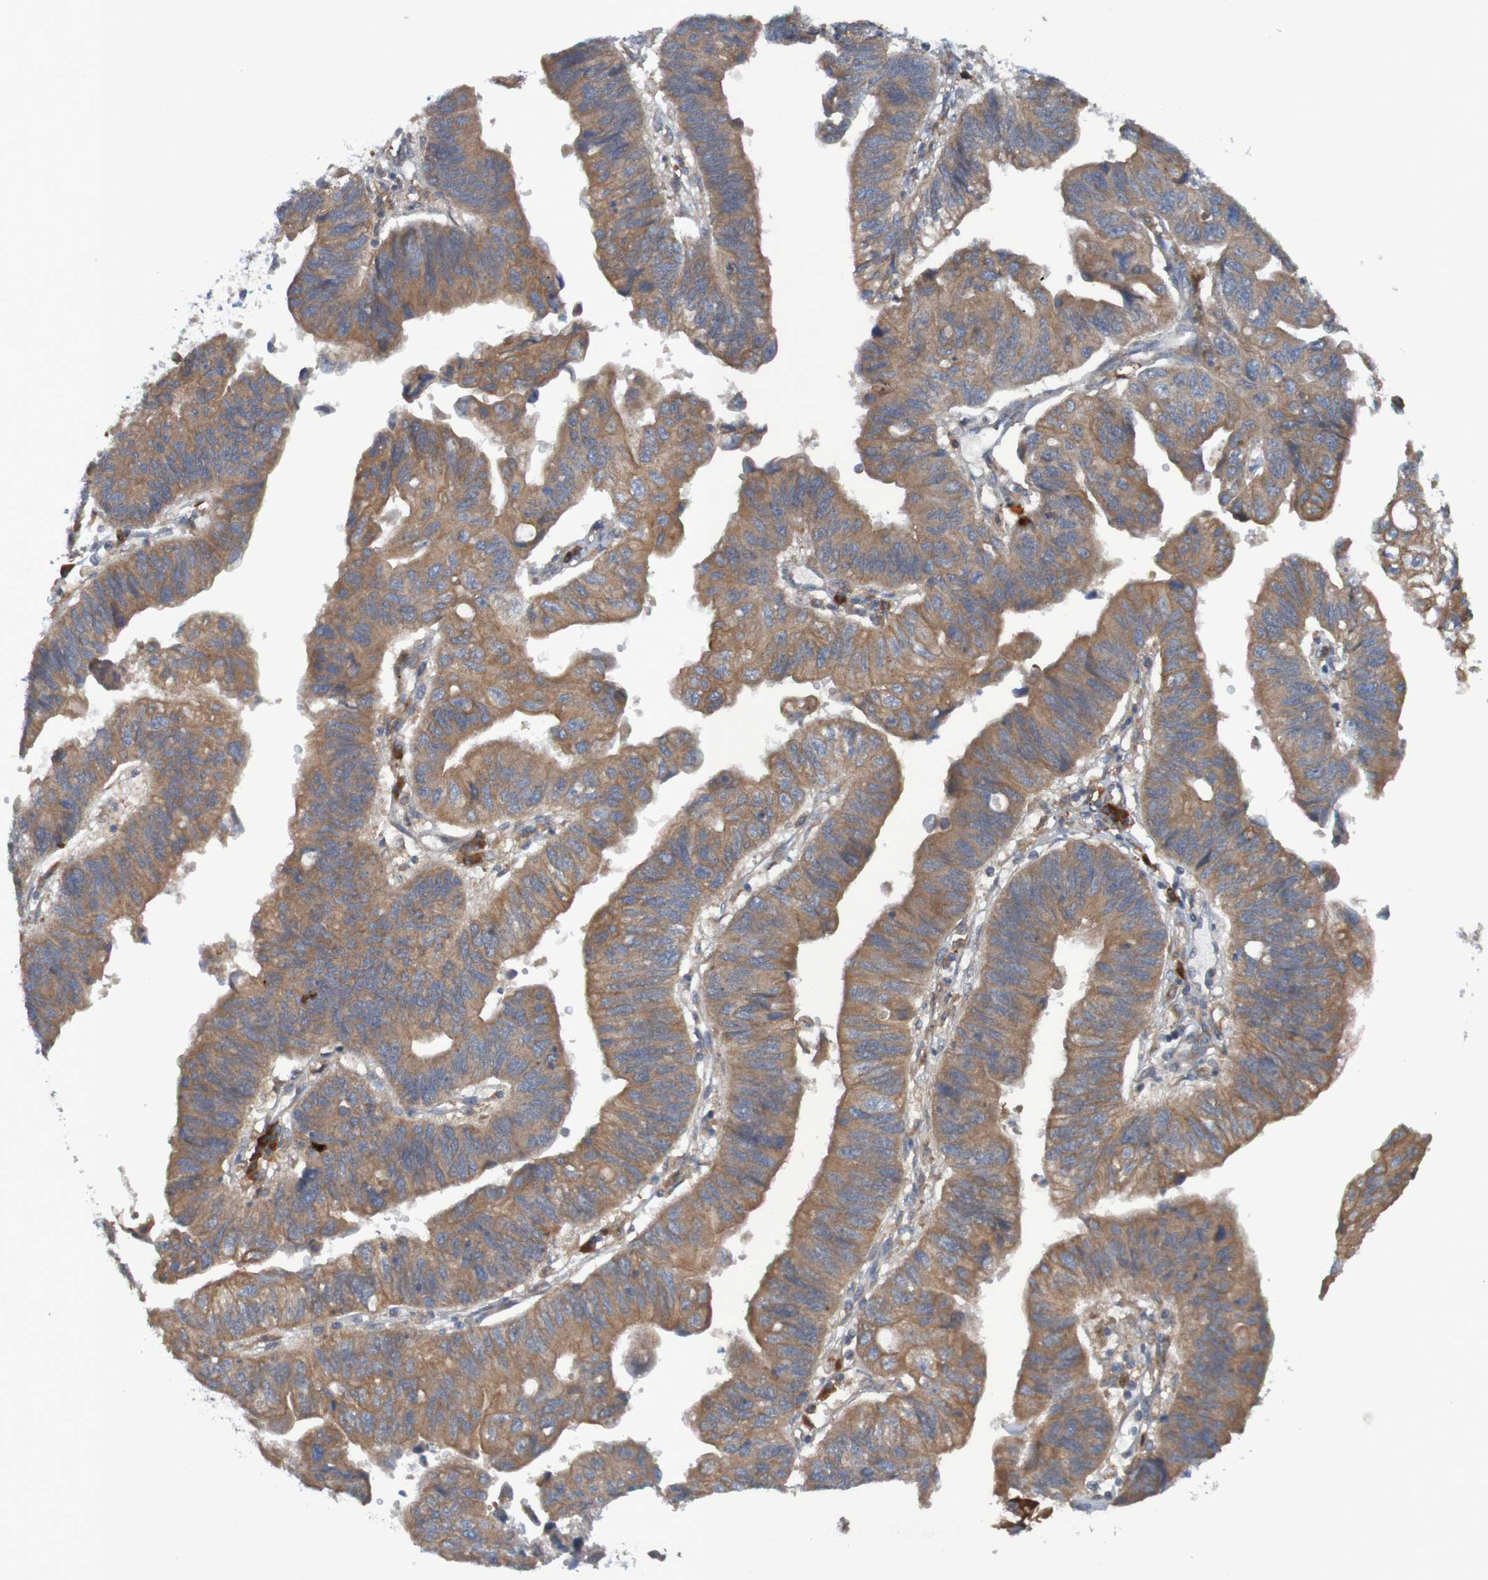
{"staining": {"intensity": "moderate", "quantity": ">75%", "location": "cytoplasmic/membranous"}, "tissue": "stomach cancer", "cell_type": "Tumor cells", "image_type": "cancer", "snomed": [{"axis": "morphology", "description": "Adenocarcinoma, NOS"}, {"axis": "topography", "description": "Stomach"}], "caption": "DAB immunohistochemical staining of human stomach cancer displays moderate cytoplasmic/membranous protein expression in approximately >75% of tumor cells.", "gene": "DNAJC4", "patient": {"sex": "male", "age": 59}}